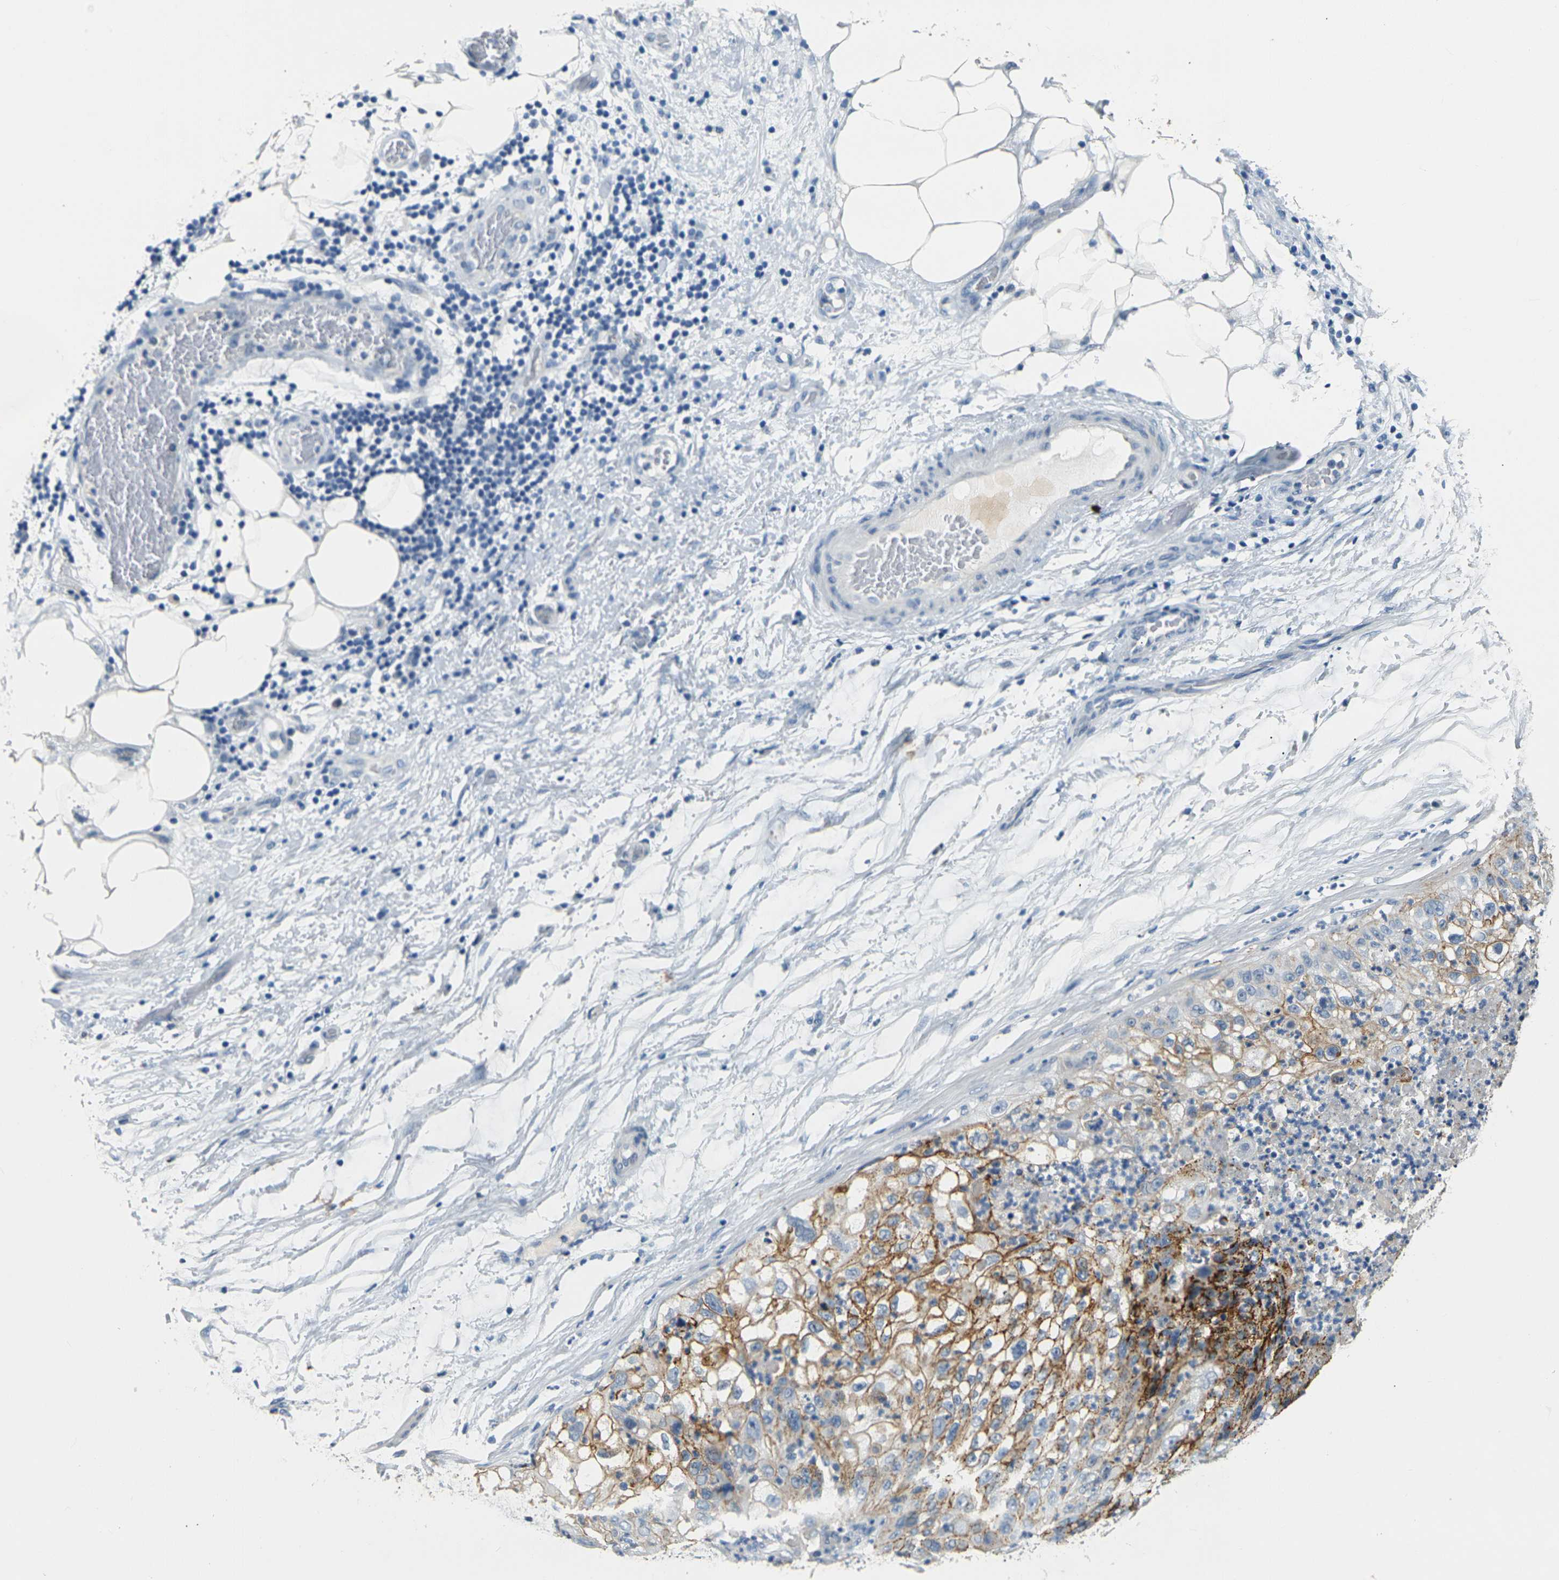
{"staining": {"intensity": "strong", "quantity": ">75%", "location": "cytoplasmic/membranous"}, "tissue": "lung cancer", "cell_type": "Tumor cells", "image_type": "cancer", "snomed": [{"axis": "morphology", "description": "Inflammation, NOS"}, {"axis": "morphology", "description": "Squamous cell carcinoma, NOS"}, {"axis": "topography", "description": "Lymph node"}, {"axis": "topography", "description": "Soft tissue"}, {"axis": "topography", "description": "Lung"}], "caption": "A high amount of strong cytoplasmic/membranous expression is seen in approximately >75% of tumor cells in lung squamous cell carcinoma tissue.", "gene": "CLDN7", "patient": {"sex": "male", "age": 66}}